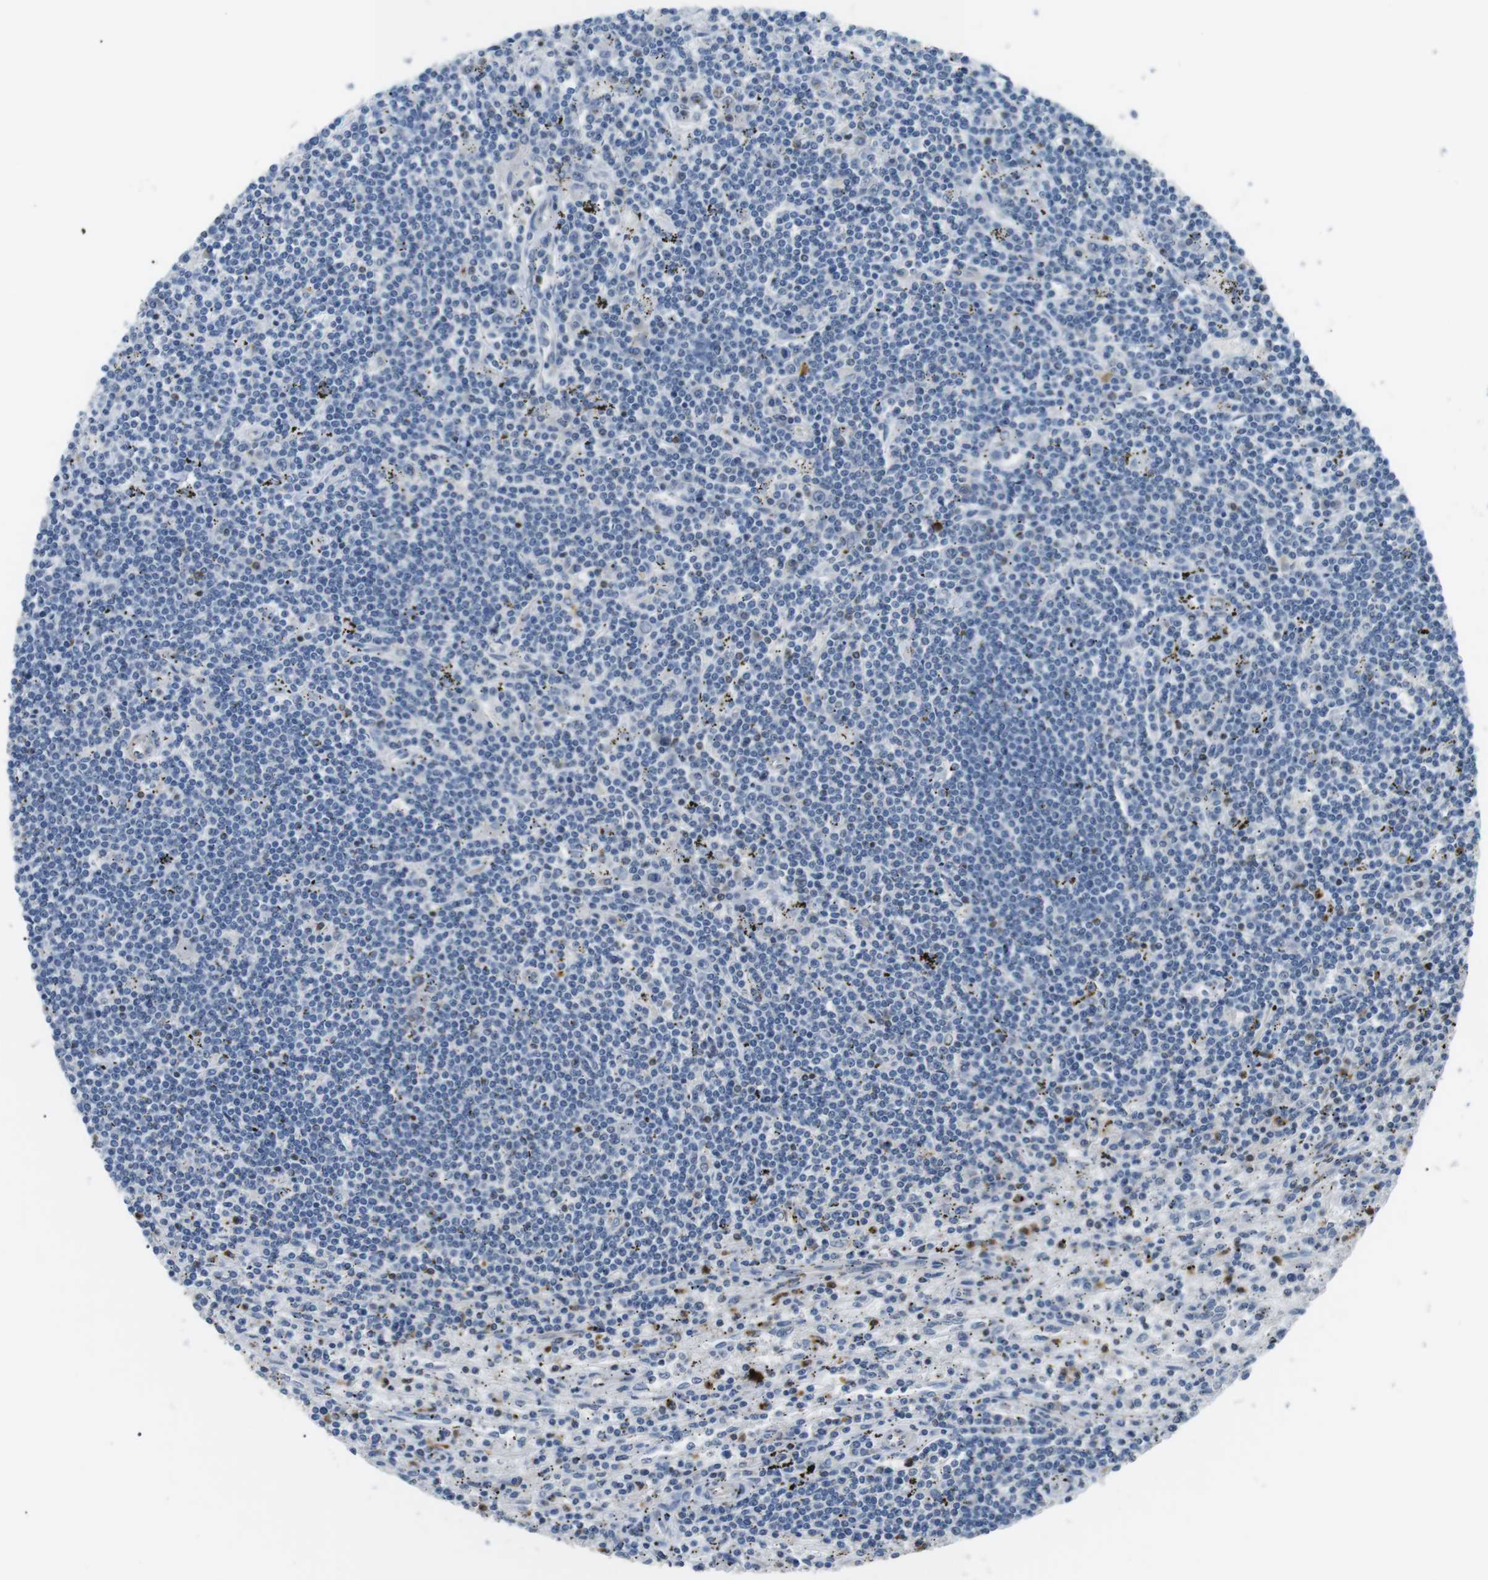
{"staining": {"intensity": "negative", "quantity": "none", "location": "none"}, "tissue": "lymphoma", "cell_type": "Tumor cells", "image_type": "cancer", "snomed": [{"axis": "morphology", "description": "Malignant lymphoma, non-Hodgkin's type, Low grade"}, {"axis": "topography", "description": "Spleen"}], "caption": "A micrograph of human low-grade malignant lymphoma, non-Hodgkin's type is negative for staining in tumor cells.", "gene": "GZMM", "patient": {"sex": "male", "age": 76}}